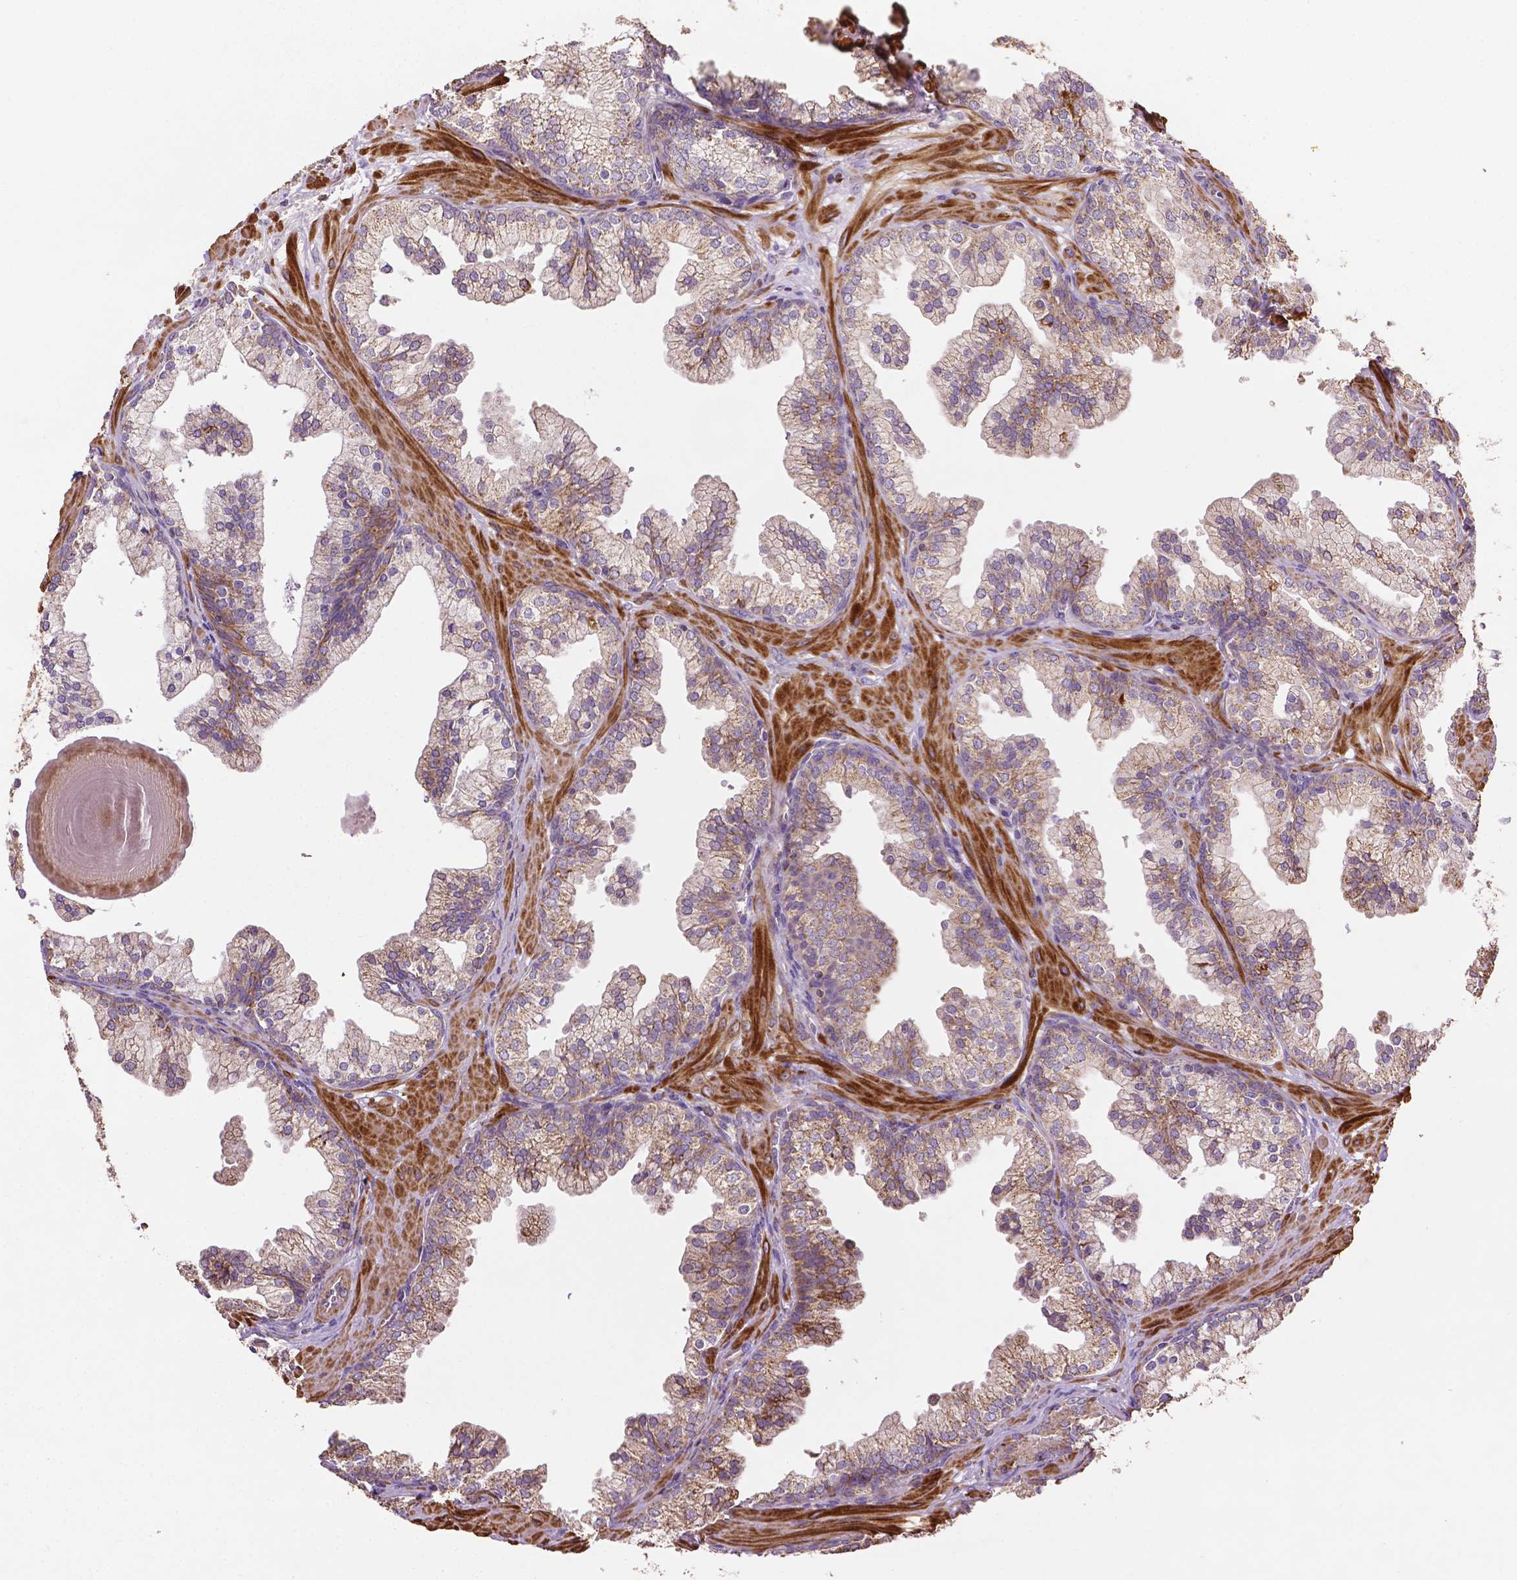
{"staining": {"intensity": "moderate", "quantity": "25%-75%", "location": "cytoplasmic/membranous"}, "tissue": "prostate", "cell_type": "Glandular cells", "image_type": "normal", "snomed": [{"axis": "morphology", "description": "Normal tissue, NOS"}, {"axis": "topography", "description": "Prostate"}, {"axis": "topography", "description": "Peripheral nerve tissue"}], "caption": "Immunohistochemistry image of normal prostate: prostate stained using immunohistochemistry shows medium levels of moderate protein expression localized specifically in the cytoplasmic/membranous of glandular cells, appearing as a cytoplasmic/membranous brown color.", "gene": "LRR1", "patient": {"sex": "male", "age": 61}}